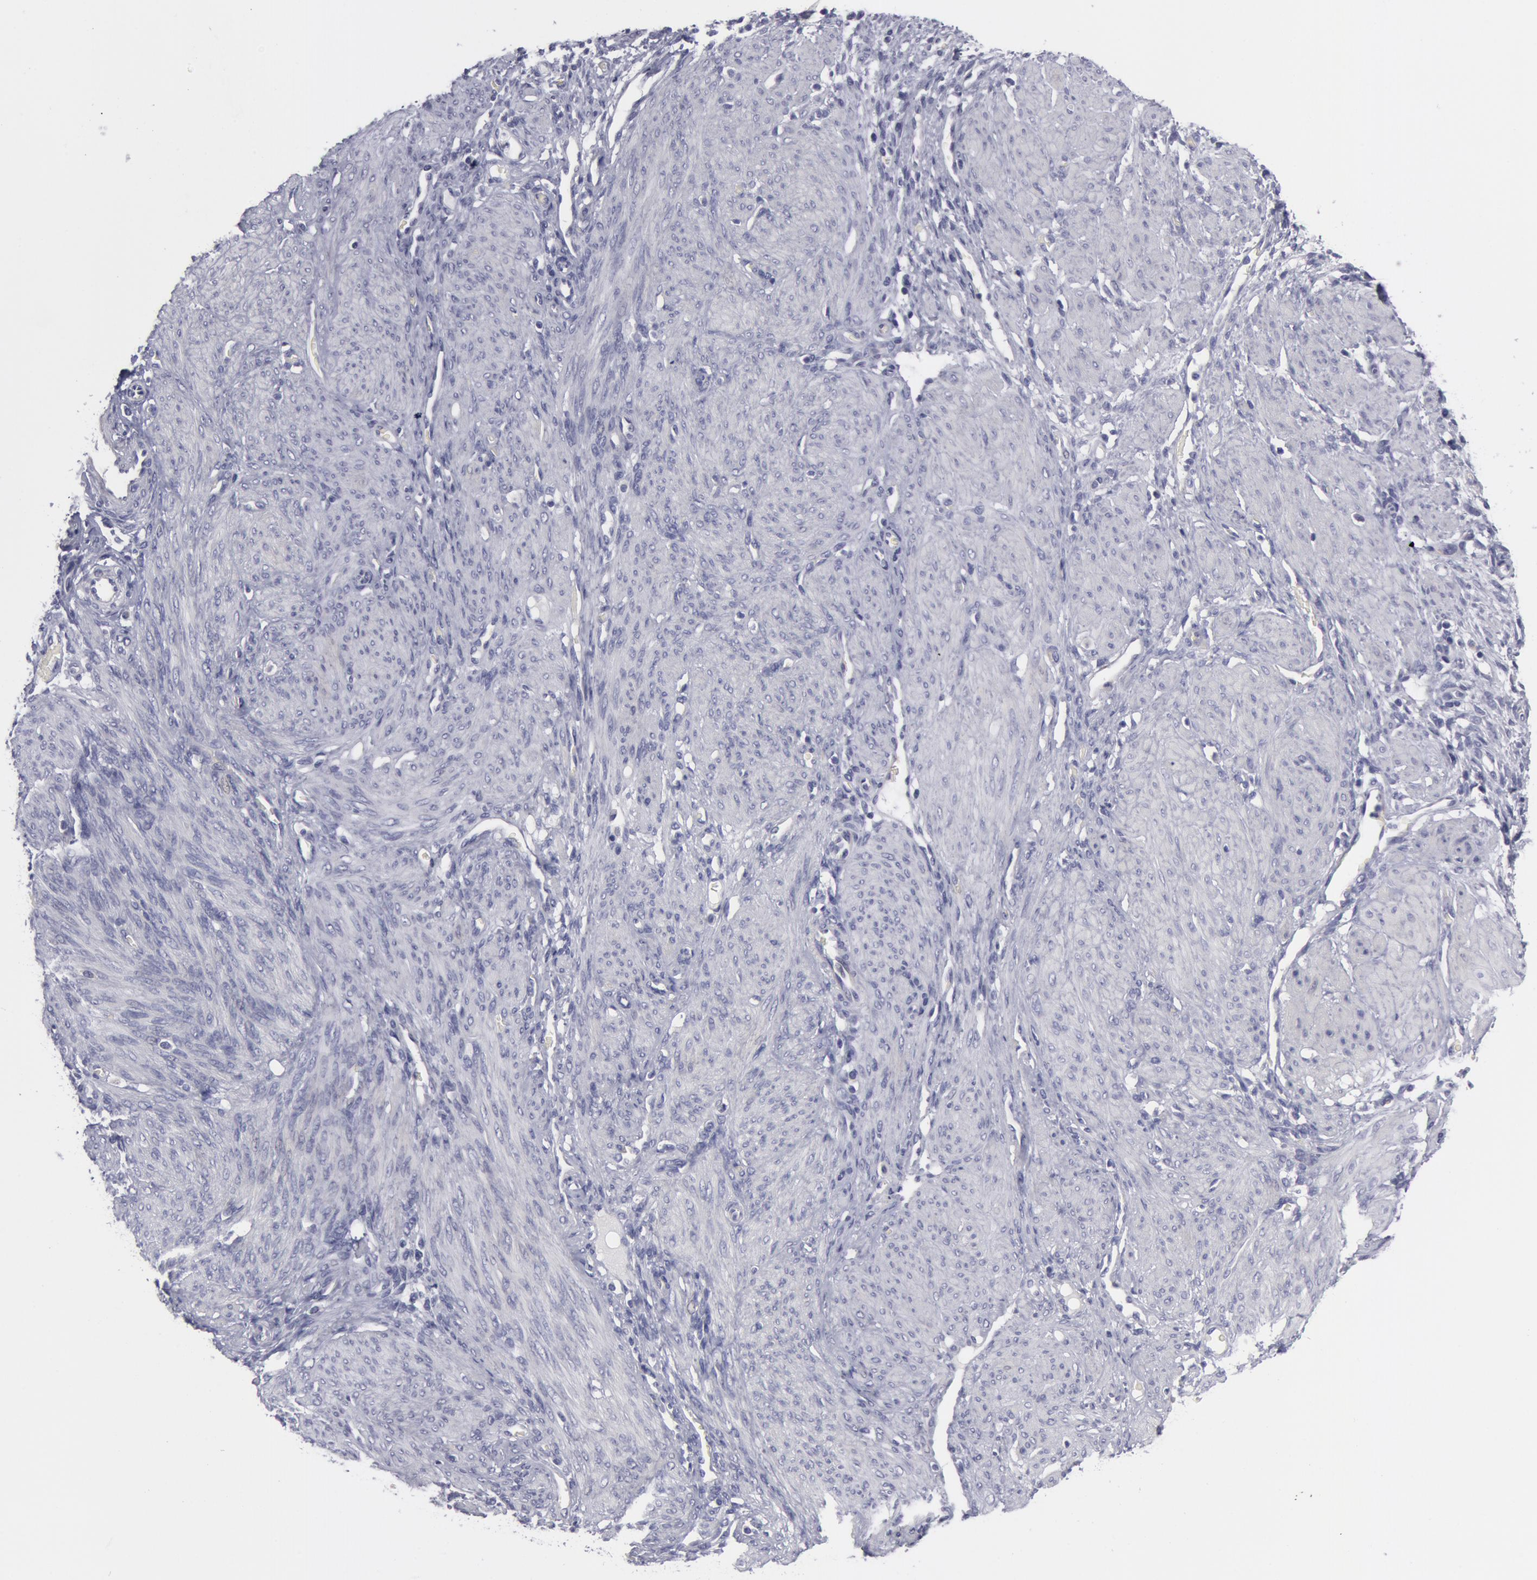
{"staining": {"intensity": "negative", "quantity": "none", "location": "none"}, "tissue": "endometrium", "cell_type": "Cells in endometrial stroma", "image_type": "normal", "snomed": [{"axis": "morphology", "description": "Normal tissue, NOS"}, {"axis": "topography", "description": "Endometrium"}], "caption": "A high-resolution micrograph shows IHC staining of normal endometrium, which reveals no significant staining in cells in endometrial stroma.", "gene": "SMC1B", "patient": {"sex": "female", "age": 72}}